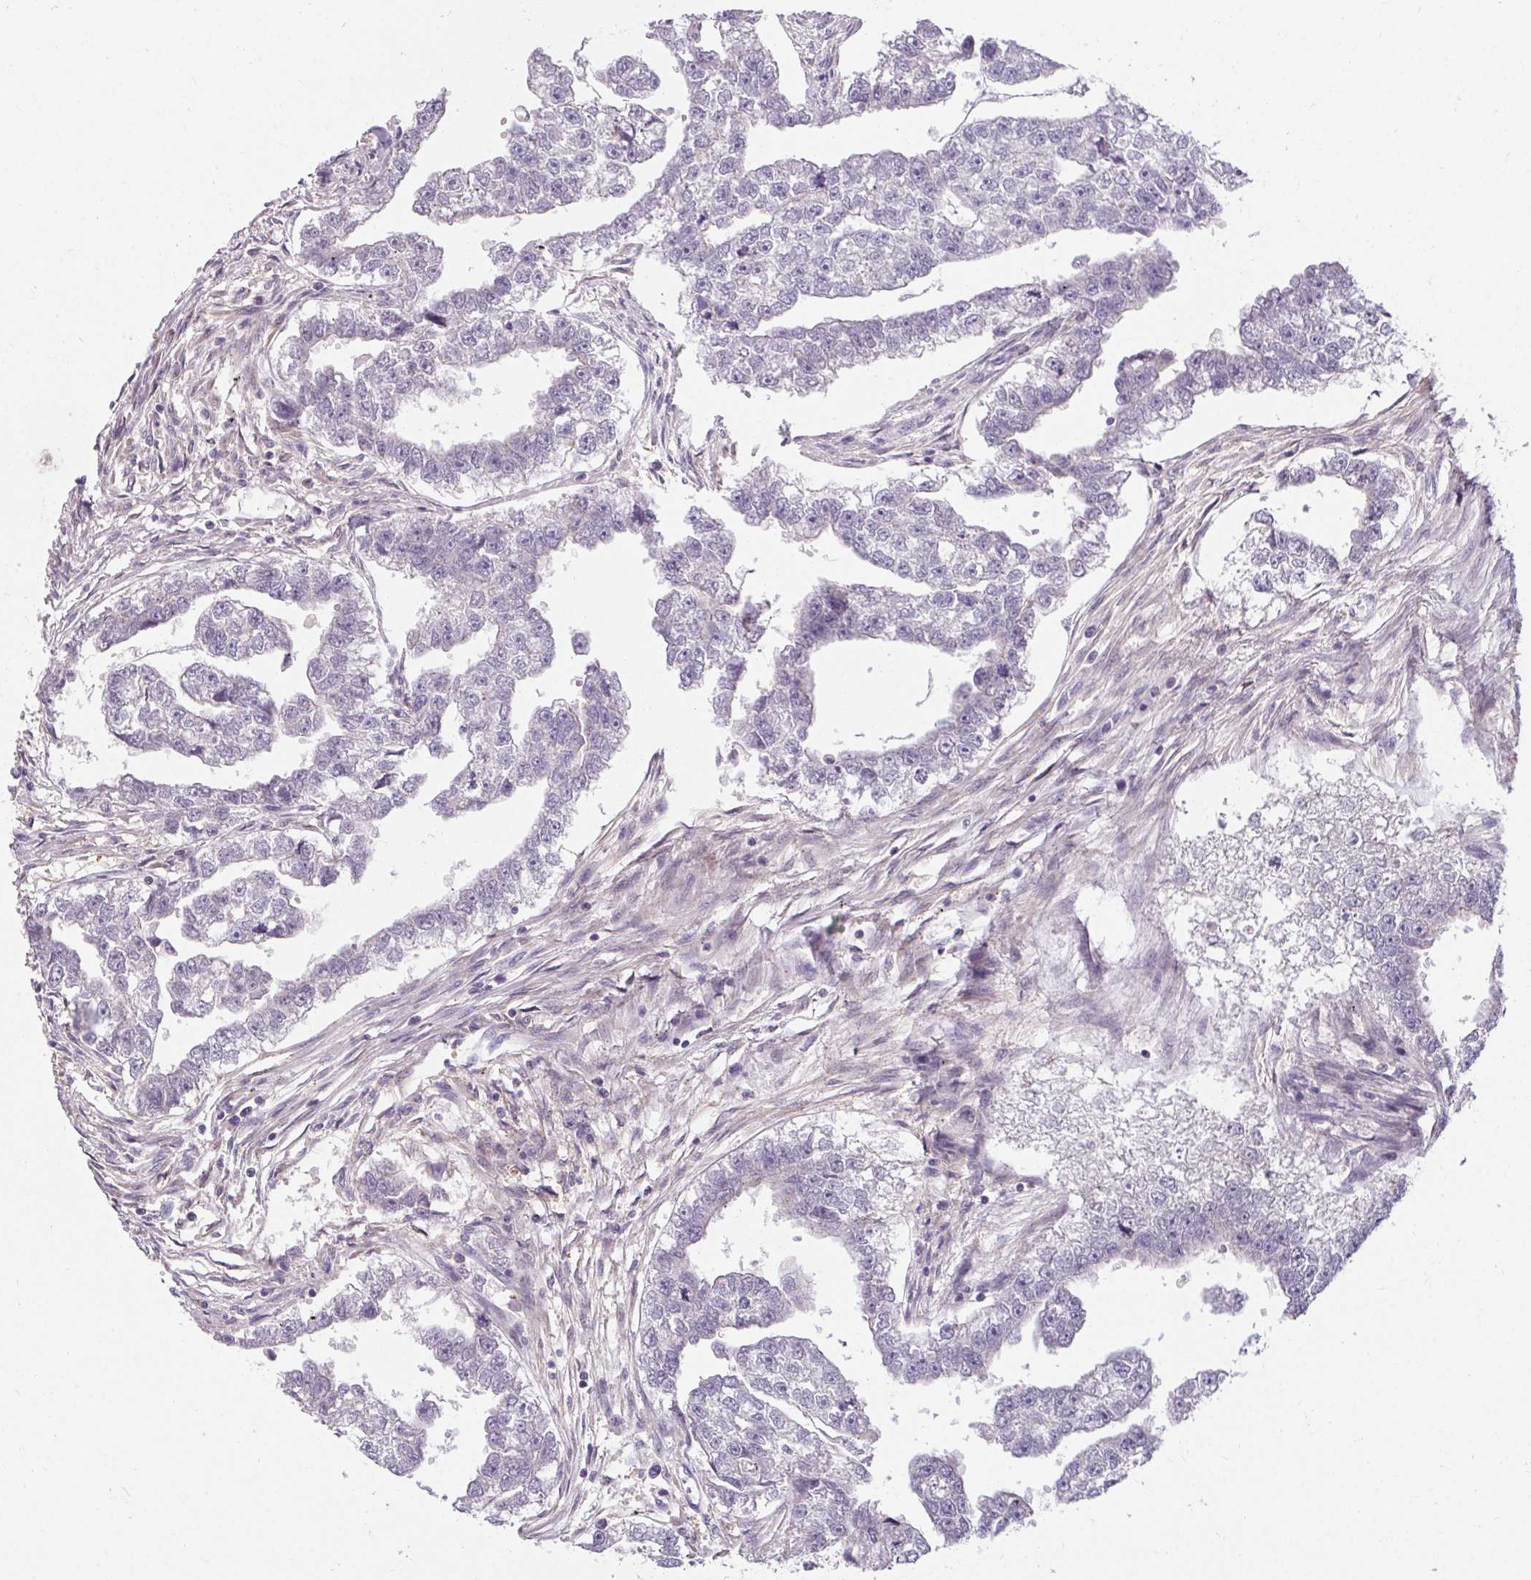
{"staining": {"intensity": "negative", "quantity": "none", "location": "none"}, "tissue": "testis cancer", "cell_type": "Tumor cells", "image_type": "cancer", "snomed": [{"axis": "morphology", "description": "Carcinoma, Embryonal, NOS"}, {"axis": "morphology", "description": "Teratoma, malignant, NOS"}, {"axis": "topography", "description": "Testis"}], "caption": "The IHC histopathology image has no significant positivity in tumor cells of testis cancer tissue. (Brightfield microscopy of DAB immunohistochemistry at high magnification).", "gene": "TMEM52B", "patient": {"sex": "male", "age": 44}}